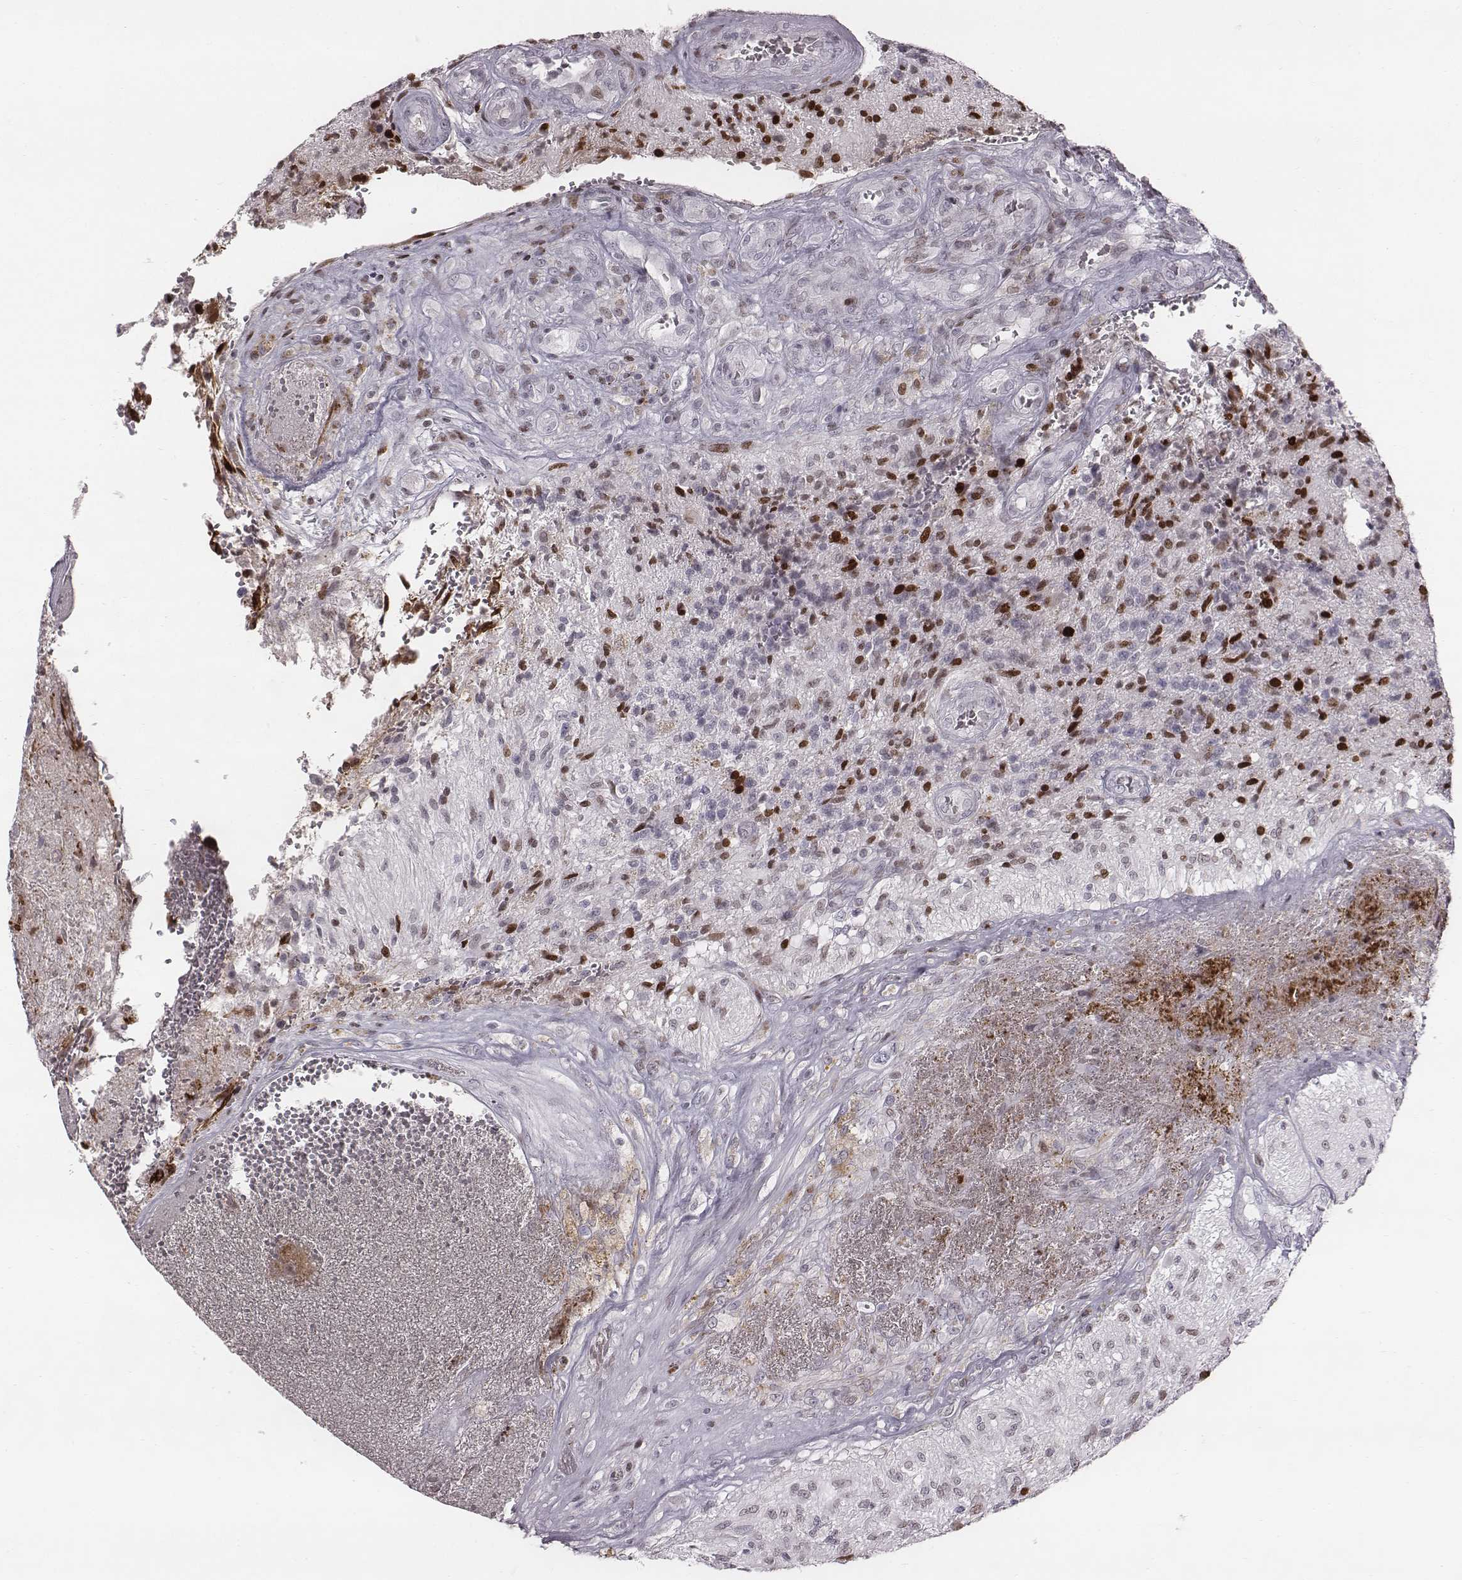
{"staining": {"intensity": "weak", "quantity": "<25%", "location": "nuclear"}, "tissue": "glioma", "cell_type": "Tumor cells", "image_type": "cancer", "snomed": [{"axis": "morphology", "description": "Glioma, malignant, High grade"}, {"axis": "topography", "description": "Brain"}], "caption": "A photomicrograph of high-grade glioma (malignant) stained for a protein reveals no brown staining in tumor cells.", "gene": "NDC1", "patient": {"sex": "male", "age": 56}}